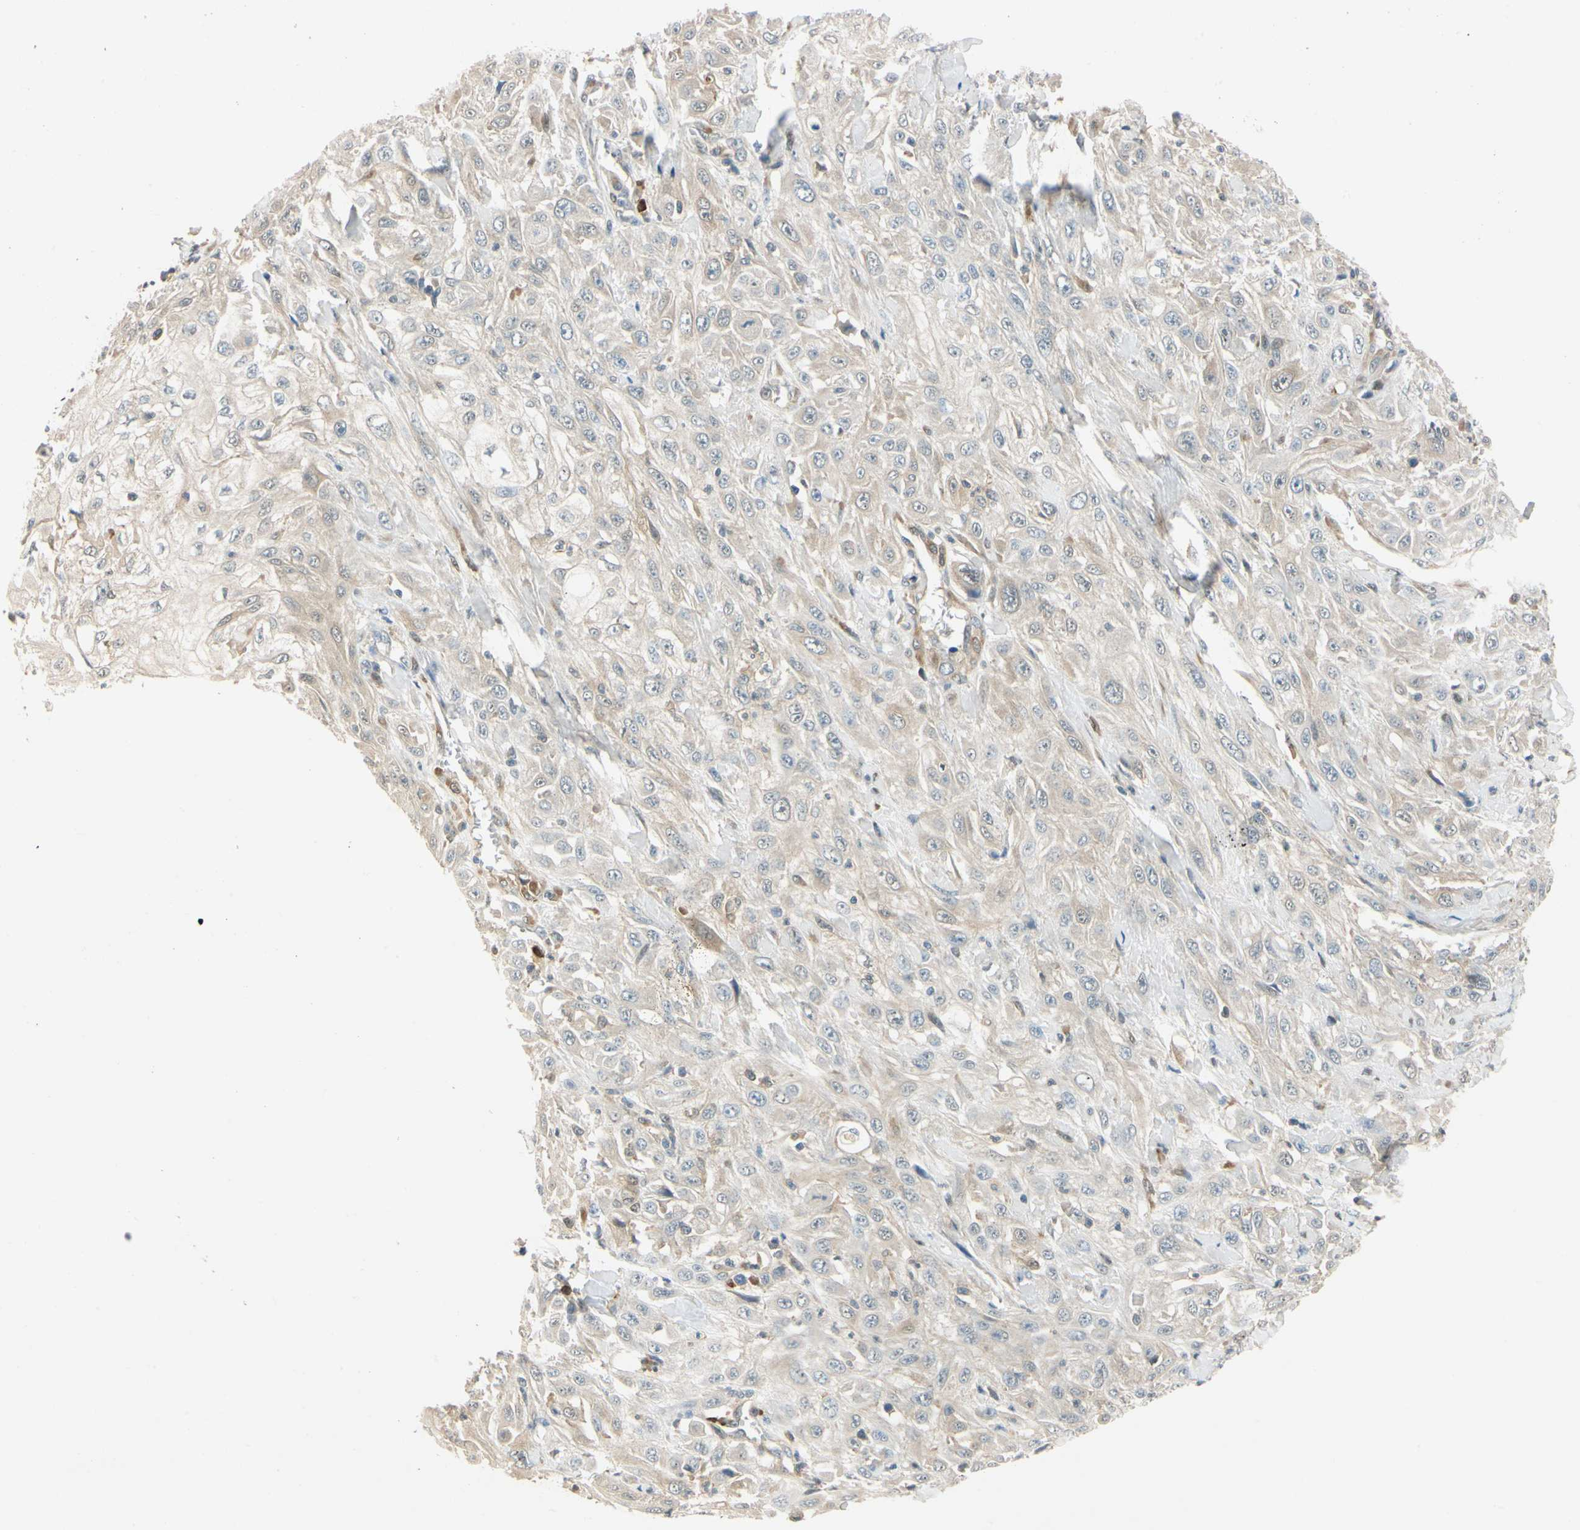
{"staining": {"intensity": "weak", "quantity": ">75%", "location": "cytoplasmic/membranous"}, "tissue": "skin cancer", "cell_type": "Tumor cells", "image_type": "cancer", "snomed": [{"axis": "morphology", "description": "Squamous cell carcinoma, NOS"}, {"axis": "morphology", "description": "Squamous cell carcinoma, metastatic, NOS"}, {"axis": "topography", "description": "Skin"}, {"axis": "topography", "description": "Lymph node"}], "caption": "Immunohistochemical staining of skin cancer exhibits low levels of weak cytoplasmic/membranous protein positivity in approximately >75% of tumor cells.", "gene": "WIPI1", "patient": {"sex": "male", "age": 75}}